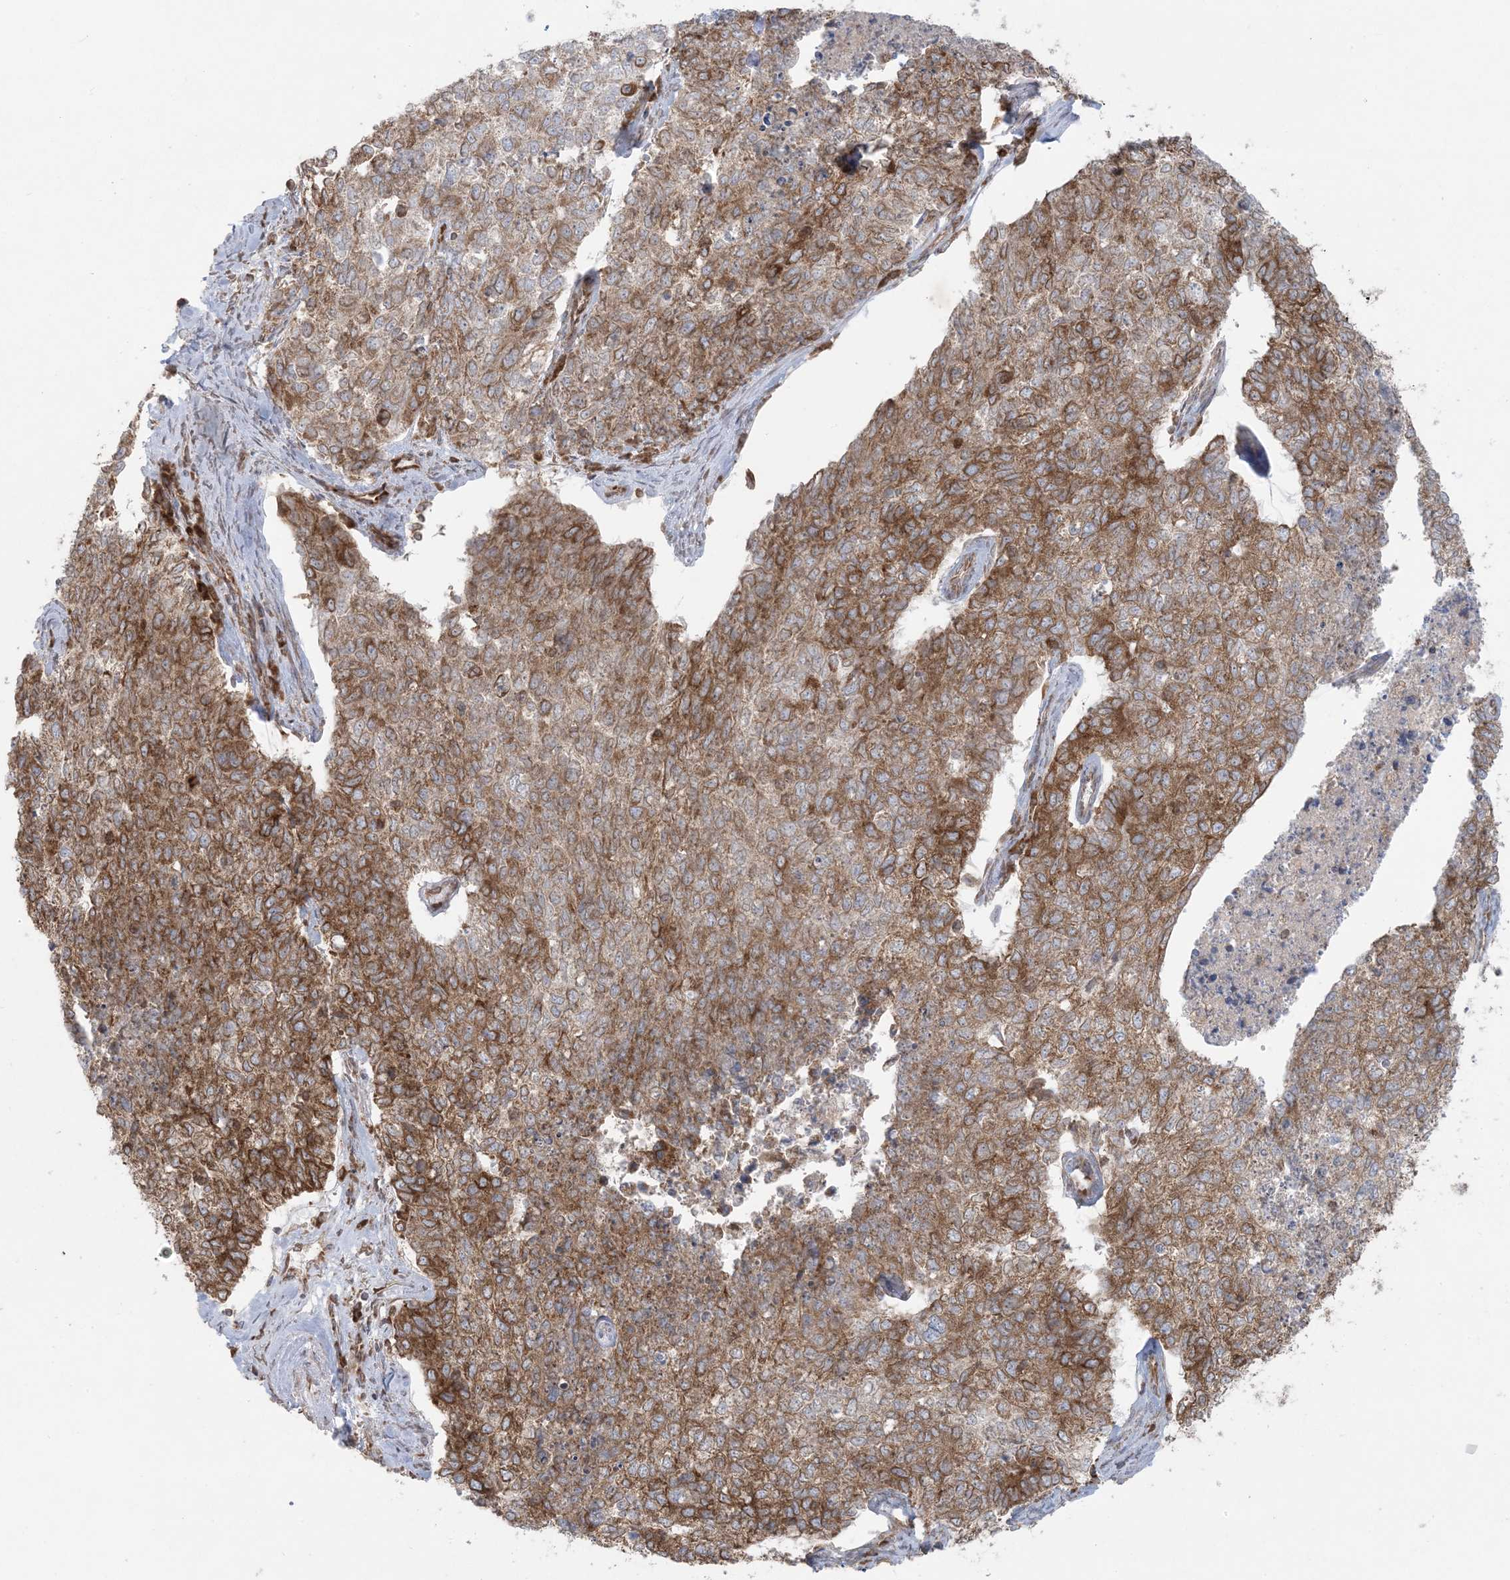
{"staining": {"intensity": "moderate", "quantity": ">75%", "location": "cytoplasmic/membranous"}, "tissue": "cervical cancer", "cell_type": "Tumor cells", "image_type": "cancer", "snomed": [{"axis": "morphology", "description": "Squamous cell carcinoma, NOS"}, {"axis": "topography", "description": "Cervix"}], "caption": "Cervical cancer tissue reveals moderate cytoplasmic/membranous staining in about >75% of tumor cells", "gene": "UBXN4", "patient": {"sex": "female", "age": 63}}